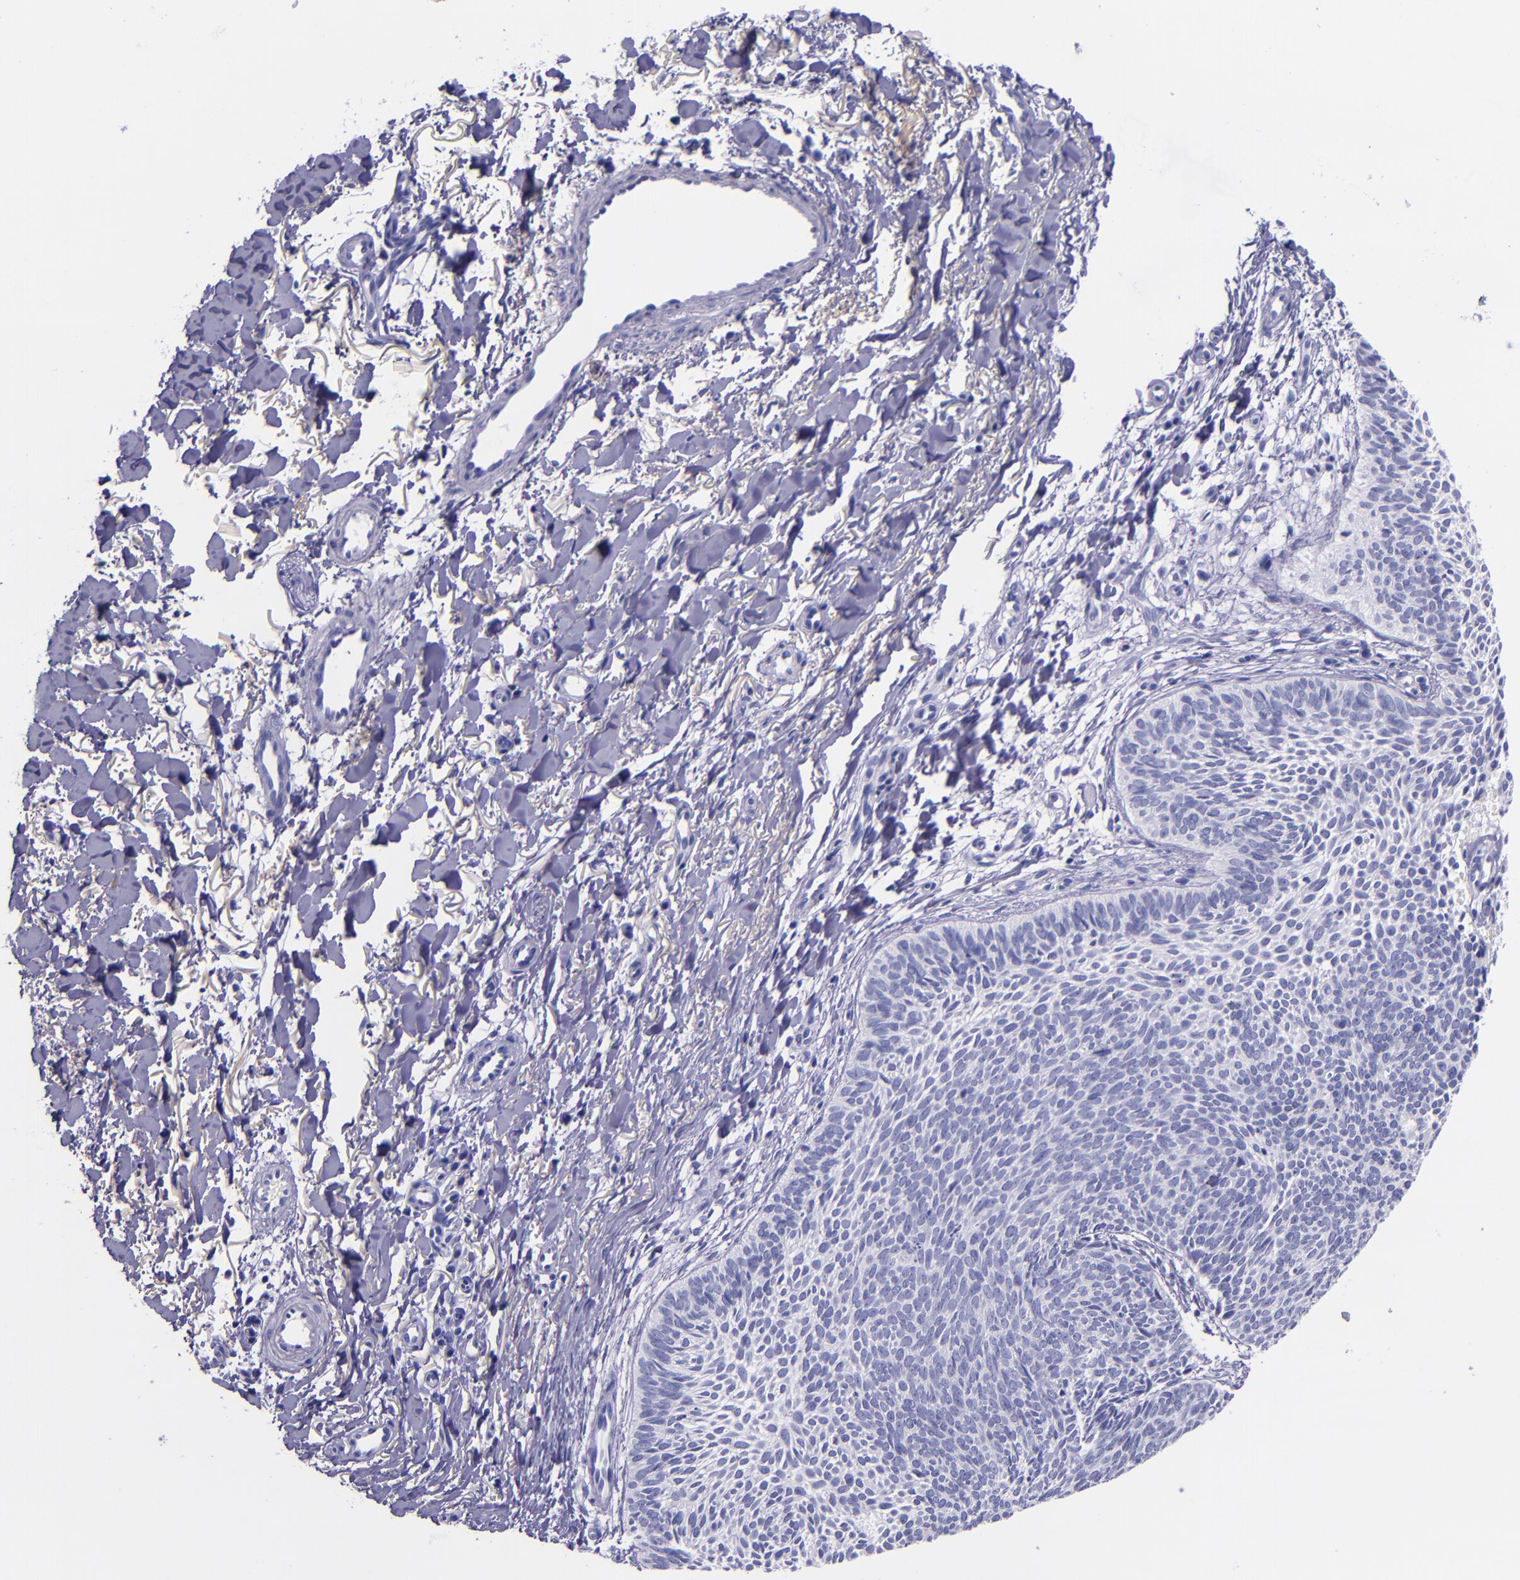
{"staining": {"intensity": "negative", "quantity": "none", "location": "none"}, "tissue": "skin cancer", "cell_type": "Tumor cells", "image_type": "cancer", "snomed": [{"axis": "morphology", "description": "Basal cell carcinoma"}, {"axis": "topography", "description": "Skin"}], "caption": "The IHC image has no significant staining in tumor cells of skin cancer (basal cell carcinoma) tissue.", "gene": "SLPI", "patient": {"sex": "male", "age": 84}}